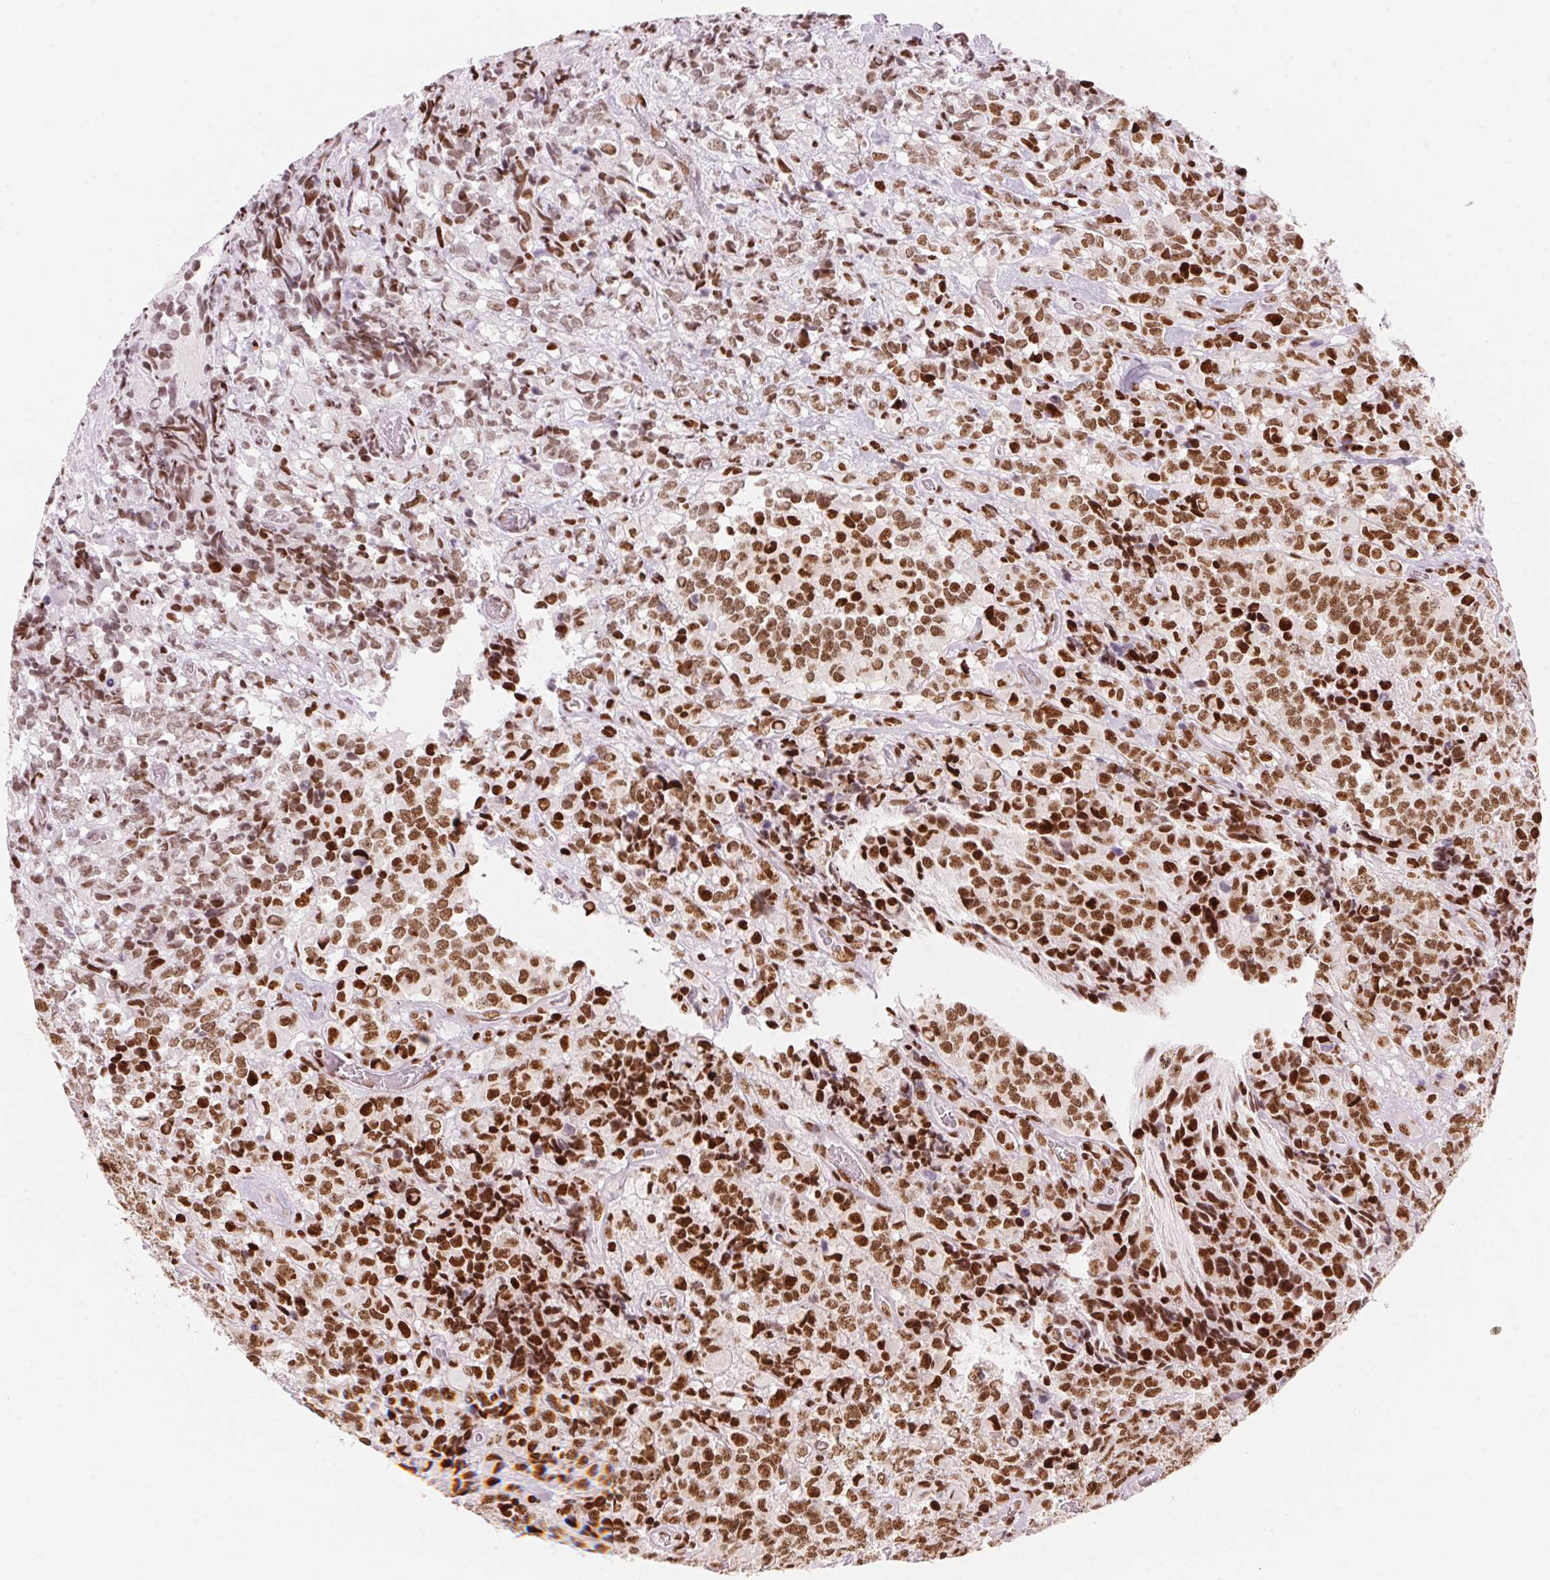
{"staining": {"intensity": "moderate", "quantity": ">75%", "location": "nuclear"}, "tissue": "glioma", "cell_type": "Tumor cells", "image_type": "cancer", "snomed": [{"axis": "morphology", "description": "Glioma, malignant, High grade"}, {"axis": "topography", "description": "Brain"}], "caption": "Immunohistochemical staining of glioma shows medium levels of moderate nuclear expression in approximately >75% of tumor cells.", "gene": "NXF1", "patient": {"sex": "male", "age": 39}}